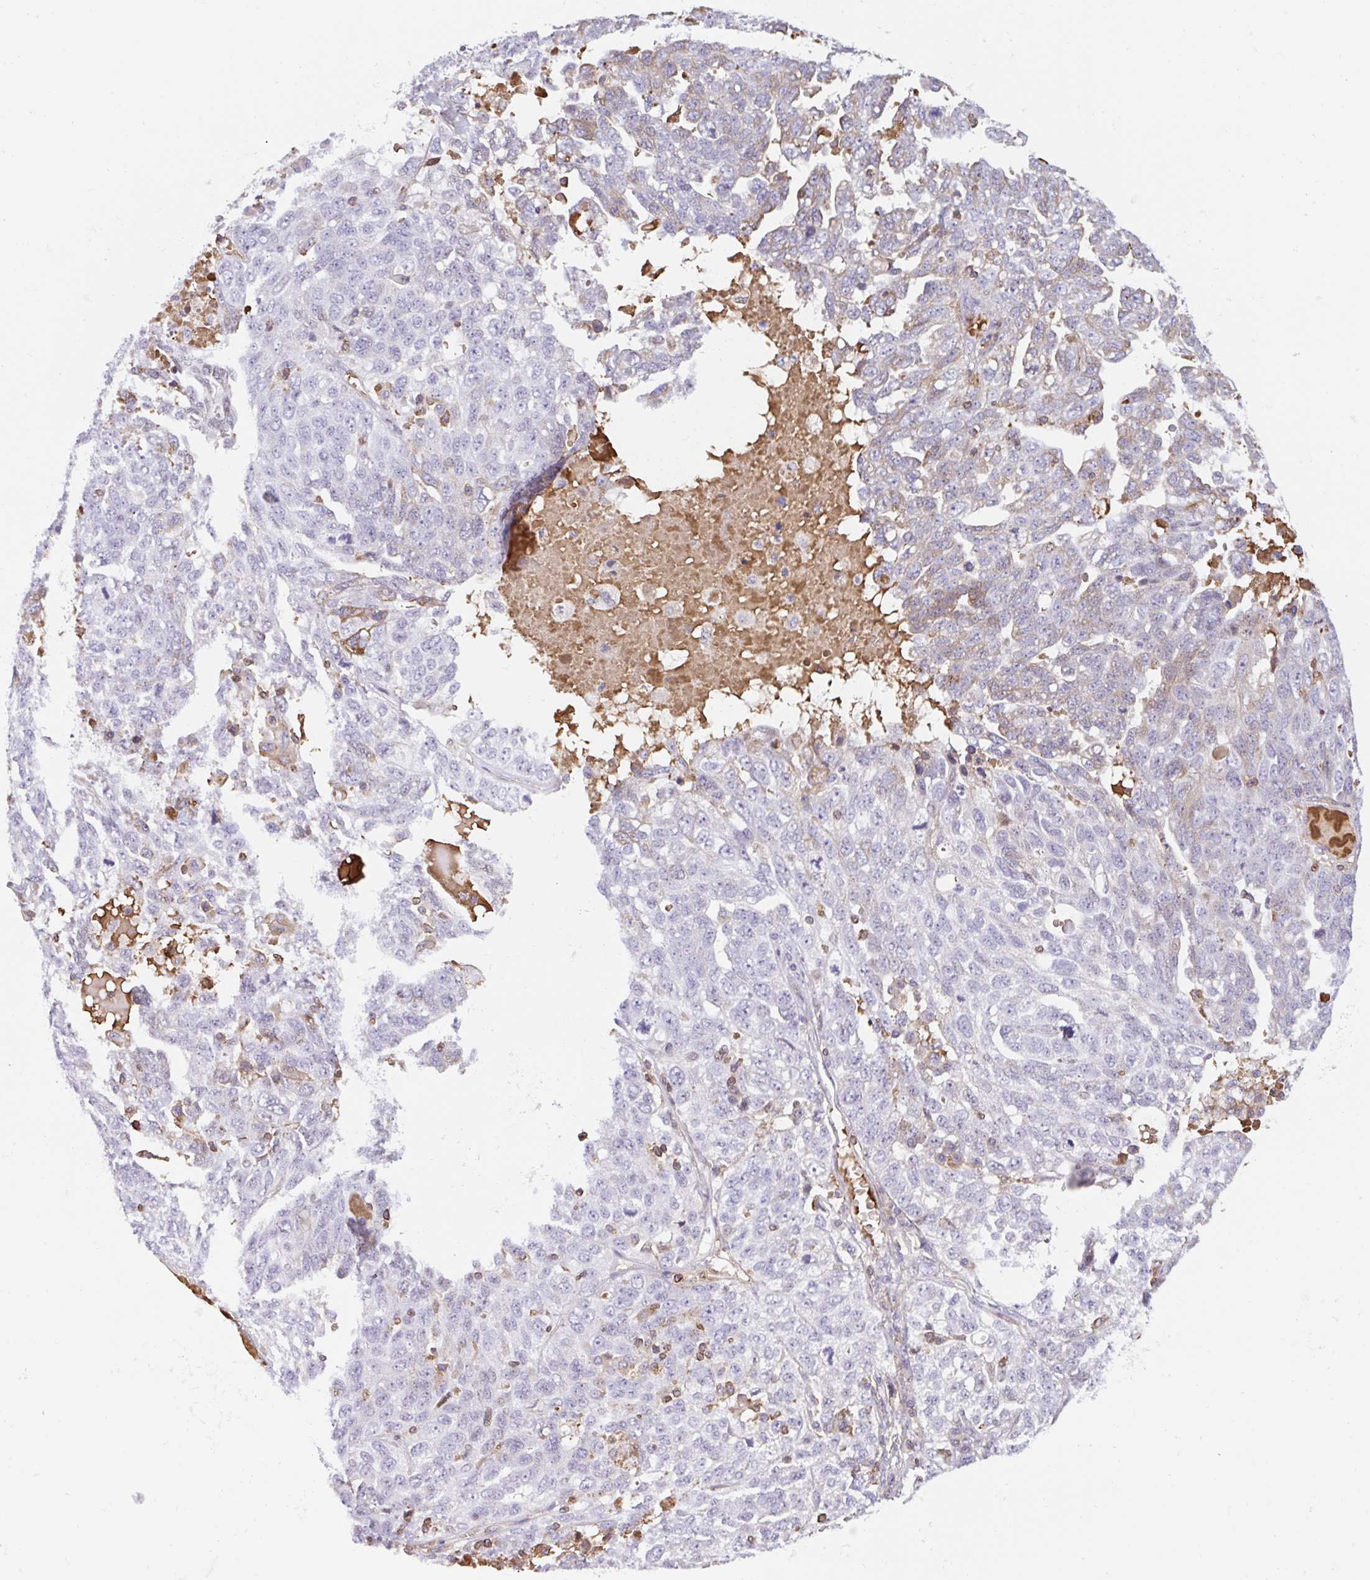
{"staining": {"intensity": "negative", "quantity": "none", "location": "none"}, "tissue": "ovarian cancer", "cell_type": "Tumor cells", "image_type": "cancer", "snomed": [{"axis": "morphology", "description": "Cystadenocarcinoma, serous, NOS"}, {"axis": "topography", "description": "Ovary"}], "caption": "Tumor cells are negative for protein expression in human ovarian cancer.", "gene": "TPRG1", "patient": {"sex": "female", "age": 71}}